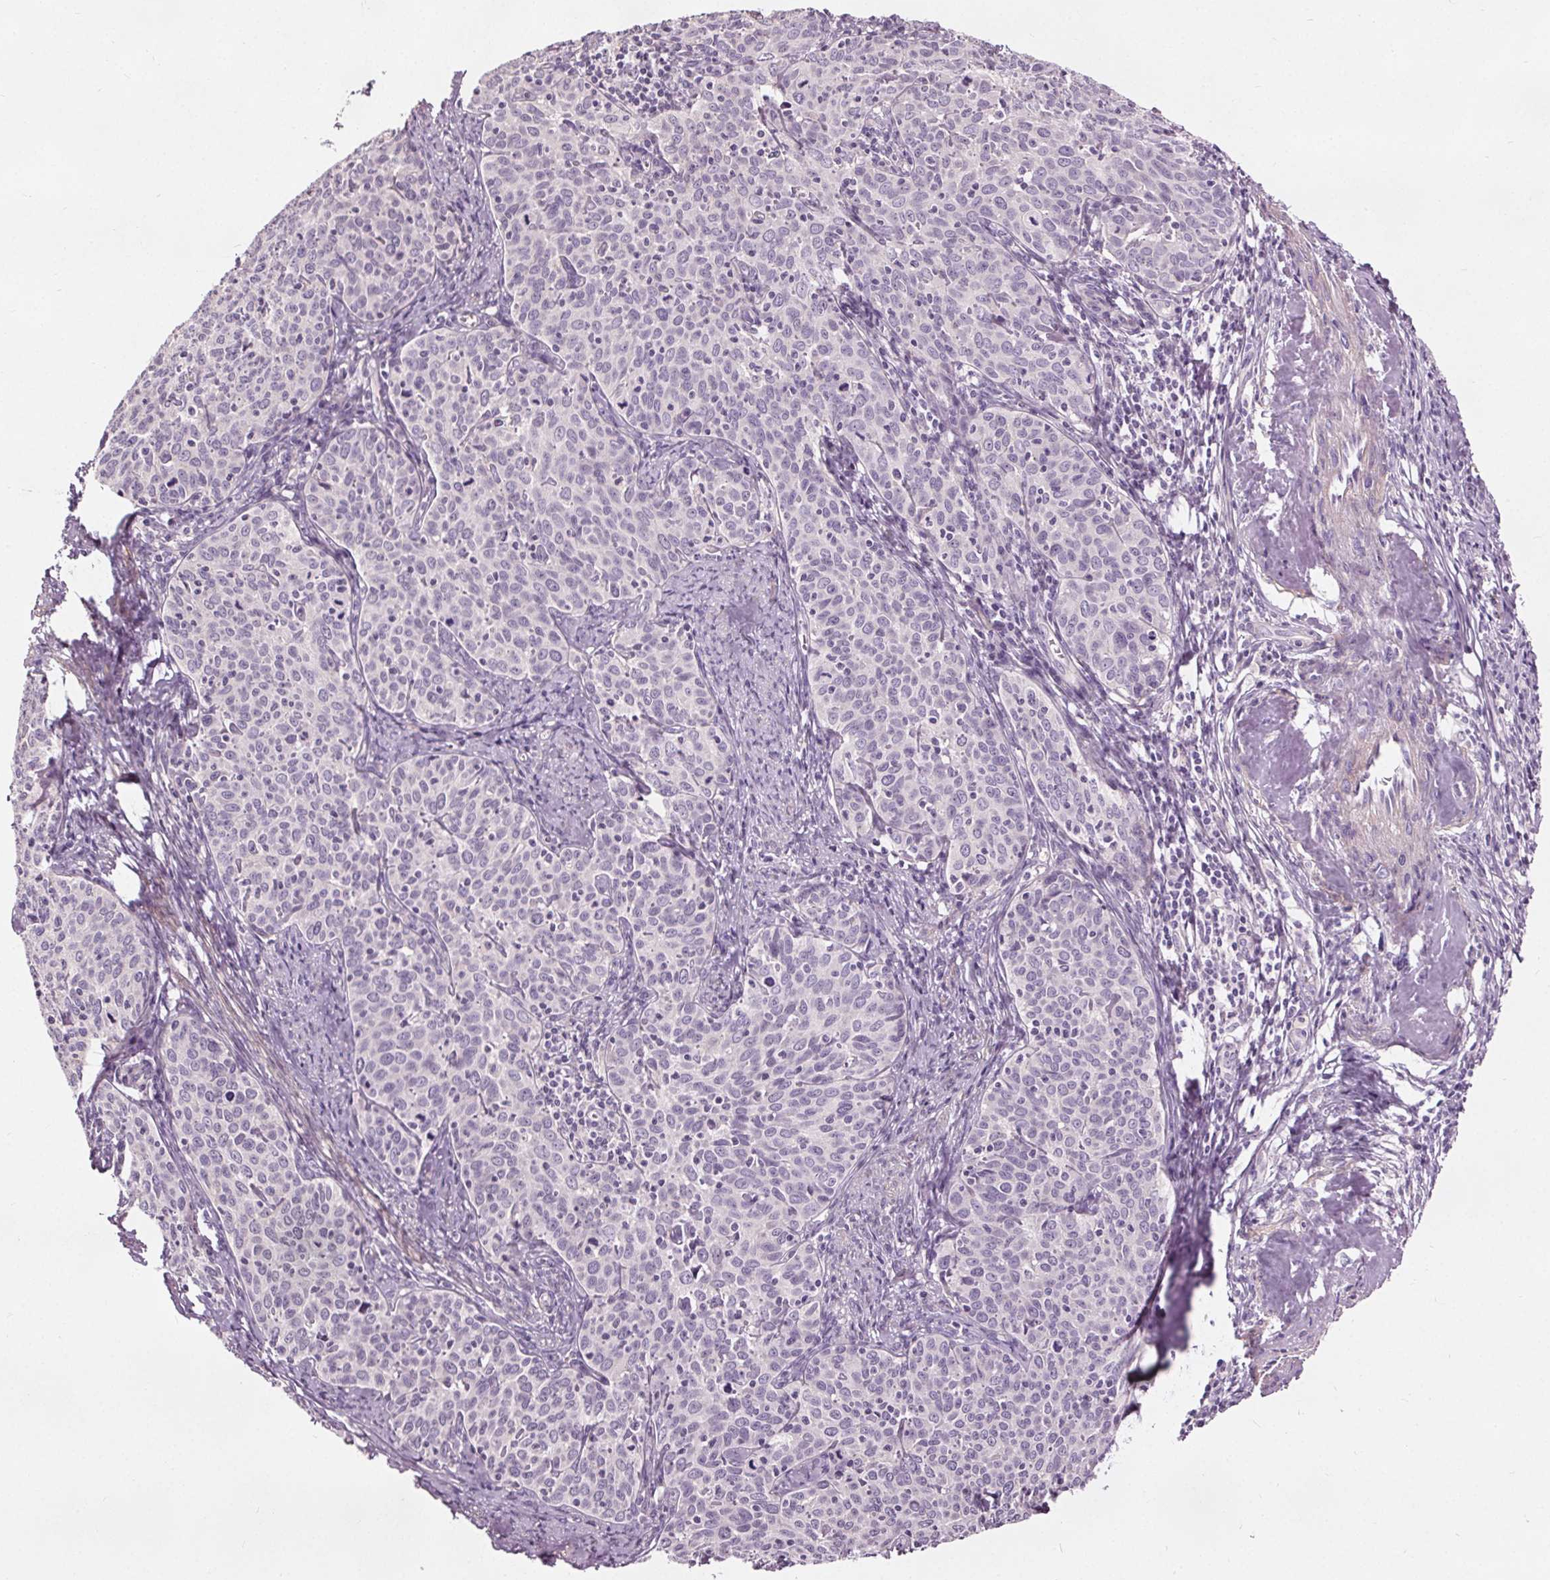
{"staining": {"intensity": "negative", "quantity": "none", "location": "none"}, "tissue": "cervical cancer", "cell_type": "Tumor cells", "image_type": "cancer", "snomed": [{"axis": "morphology", "description": "Squamous cell carcinoma, NOS"}, {"axis": "topography", "description": "Cervix"}], "caption": "Image shows no significant protein positivity in tumor cells of cervical cancer.", "gene": "RASA1", "patient": {"sex": "female", "age": 62}}